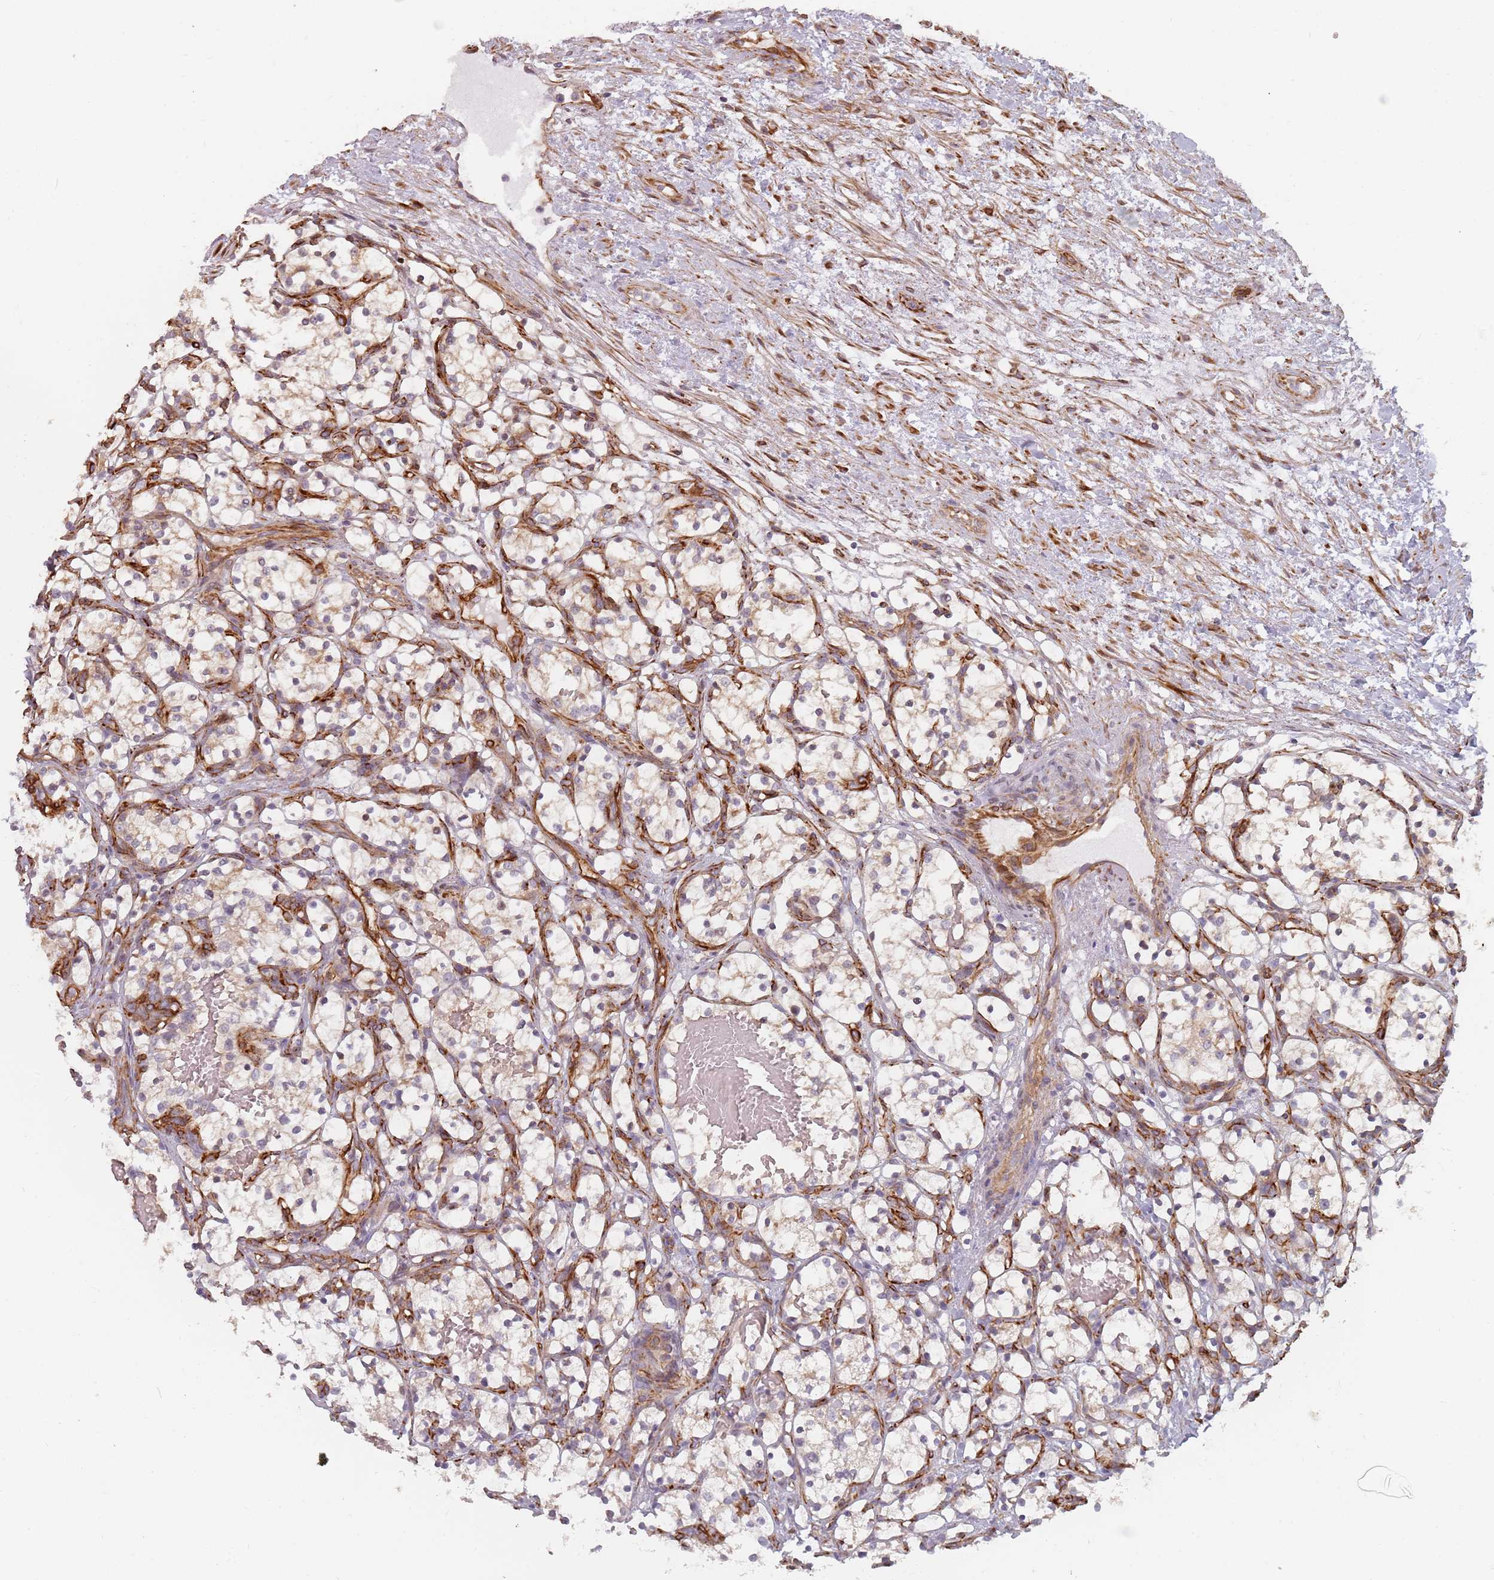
{"staining": {"intensity": "weak", "quantity": "25%-75%", "location": "cytoplasmic/membranous"}, "tissue": "renal cancer", "cell_type": "Tumor cells", "image_type": "cancer", "snomed": [{"axis": "morphology", "description": "Adenocarcinoma, NOS"}, {"axis": "topography", "description": "Kidney"}], "caption": "Weak cytoplasmic/membranous positivity is appreciated in about 25%-75% of tumor cells in renal cancer.", "gene": "GAS2L3", "patient": {"sex": "female", "age": 69}}